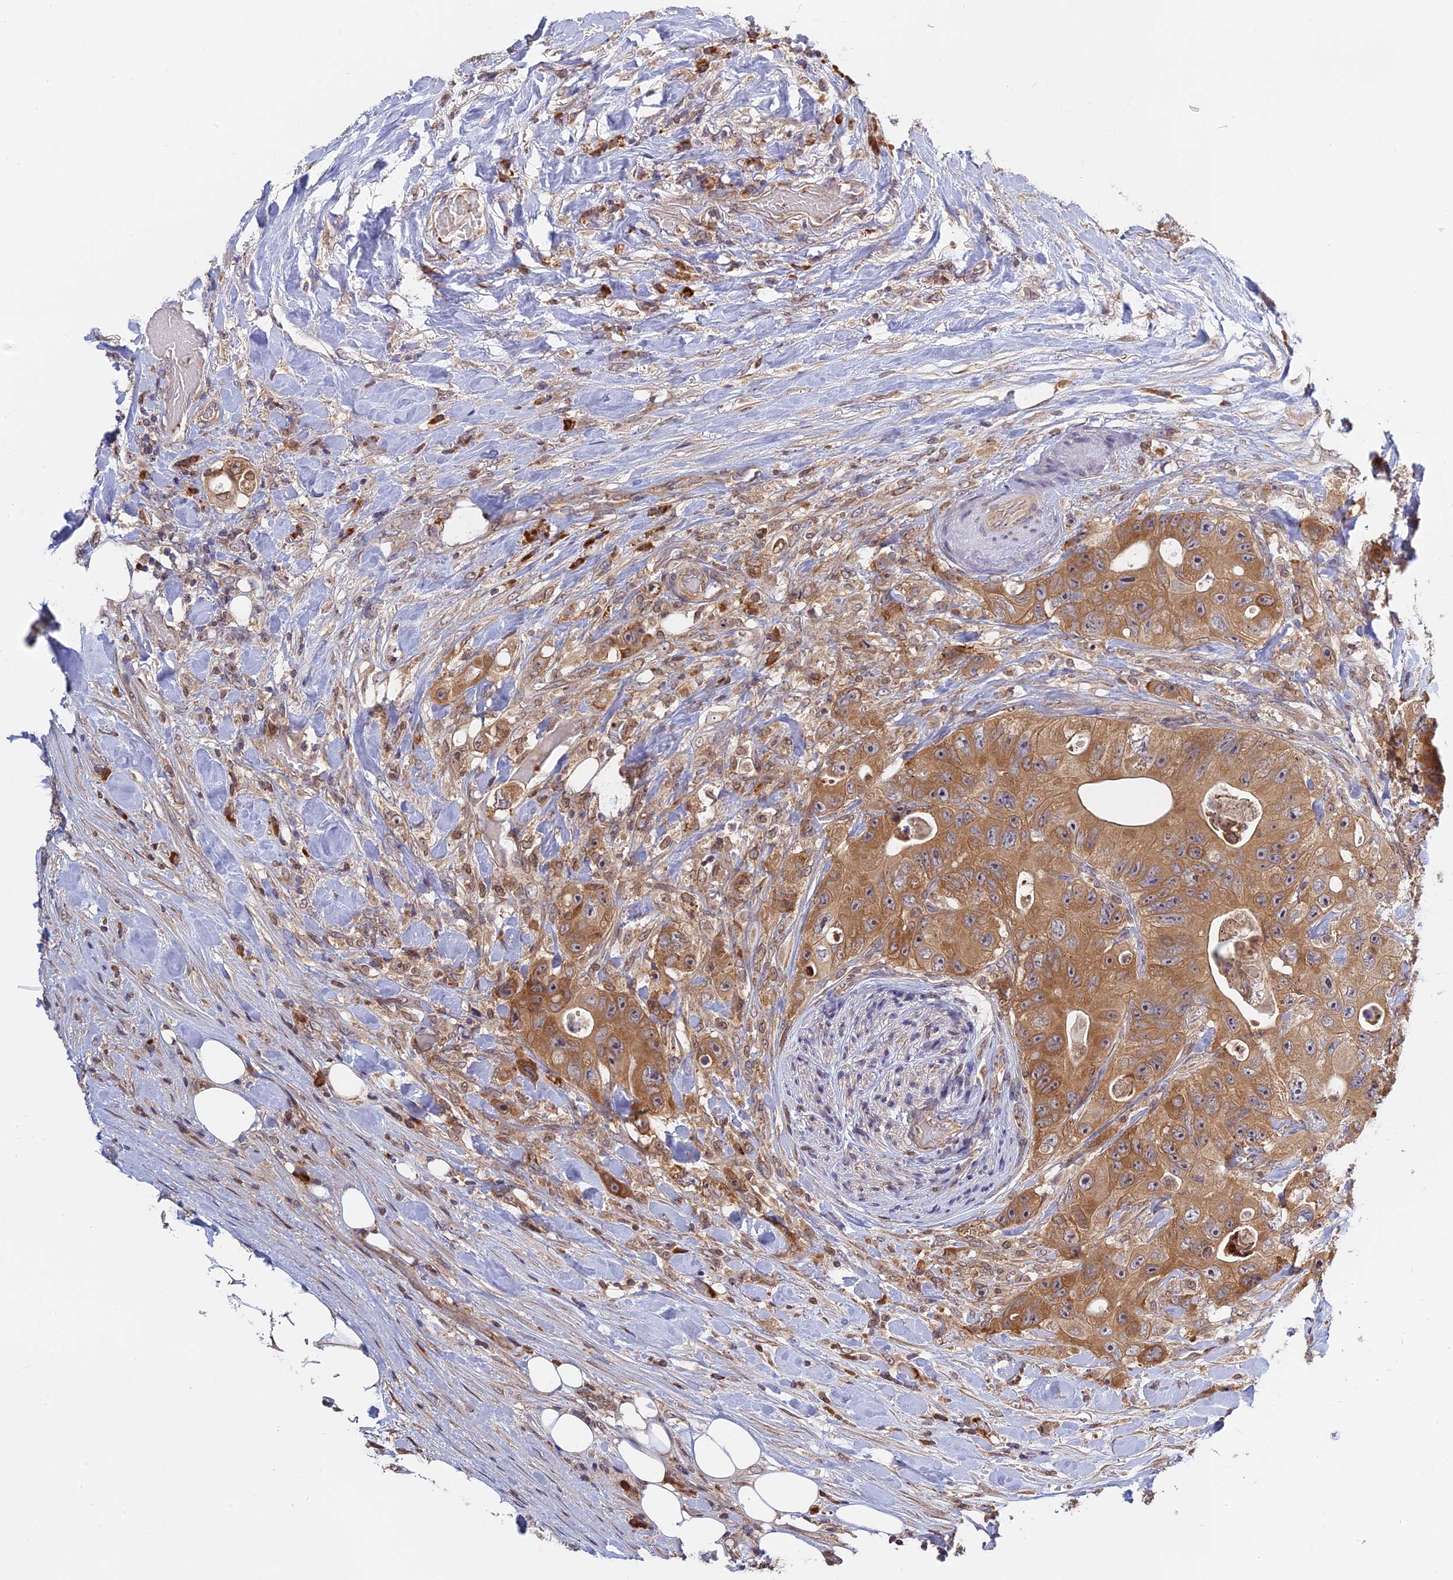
{"staining": {"intensity": "moderate", "quantity": ">75%", "location": "cytoplasmic/membranous"}, "tissue": "colorectal cancer", "cell_type": "Tumor cells", "image_type": "cancer", "snomed": [{"axis": "morphology", "description": "Adenocarcinoma, NOS"}, {"axis": "topography", "description": "Colon"}], "caption": "Immunohistochemical staining of human colorectal cancer (adenocarcinoma) displays medium levels of moderate cytoplasmic/membranous protein expression in approximately >75% of tumor cells.", "gene": "IL21R", "patient": {"sex": "female", "age": 46}}